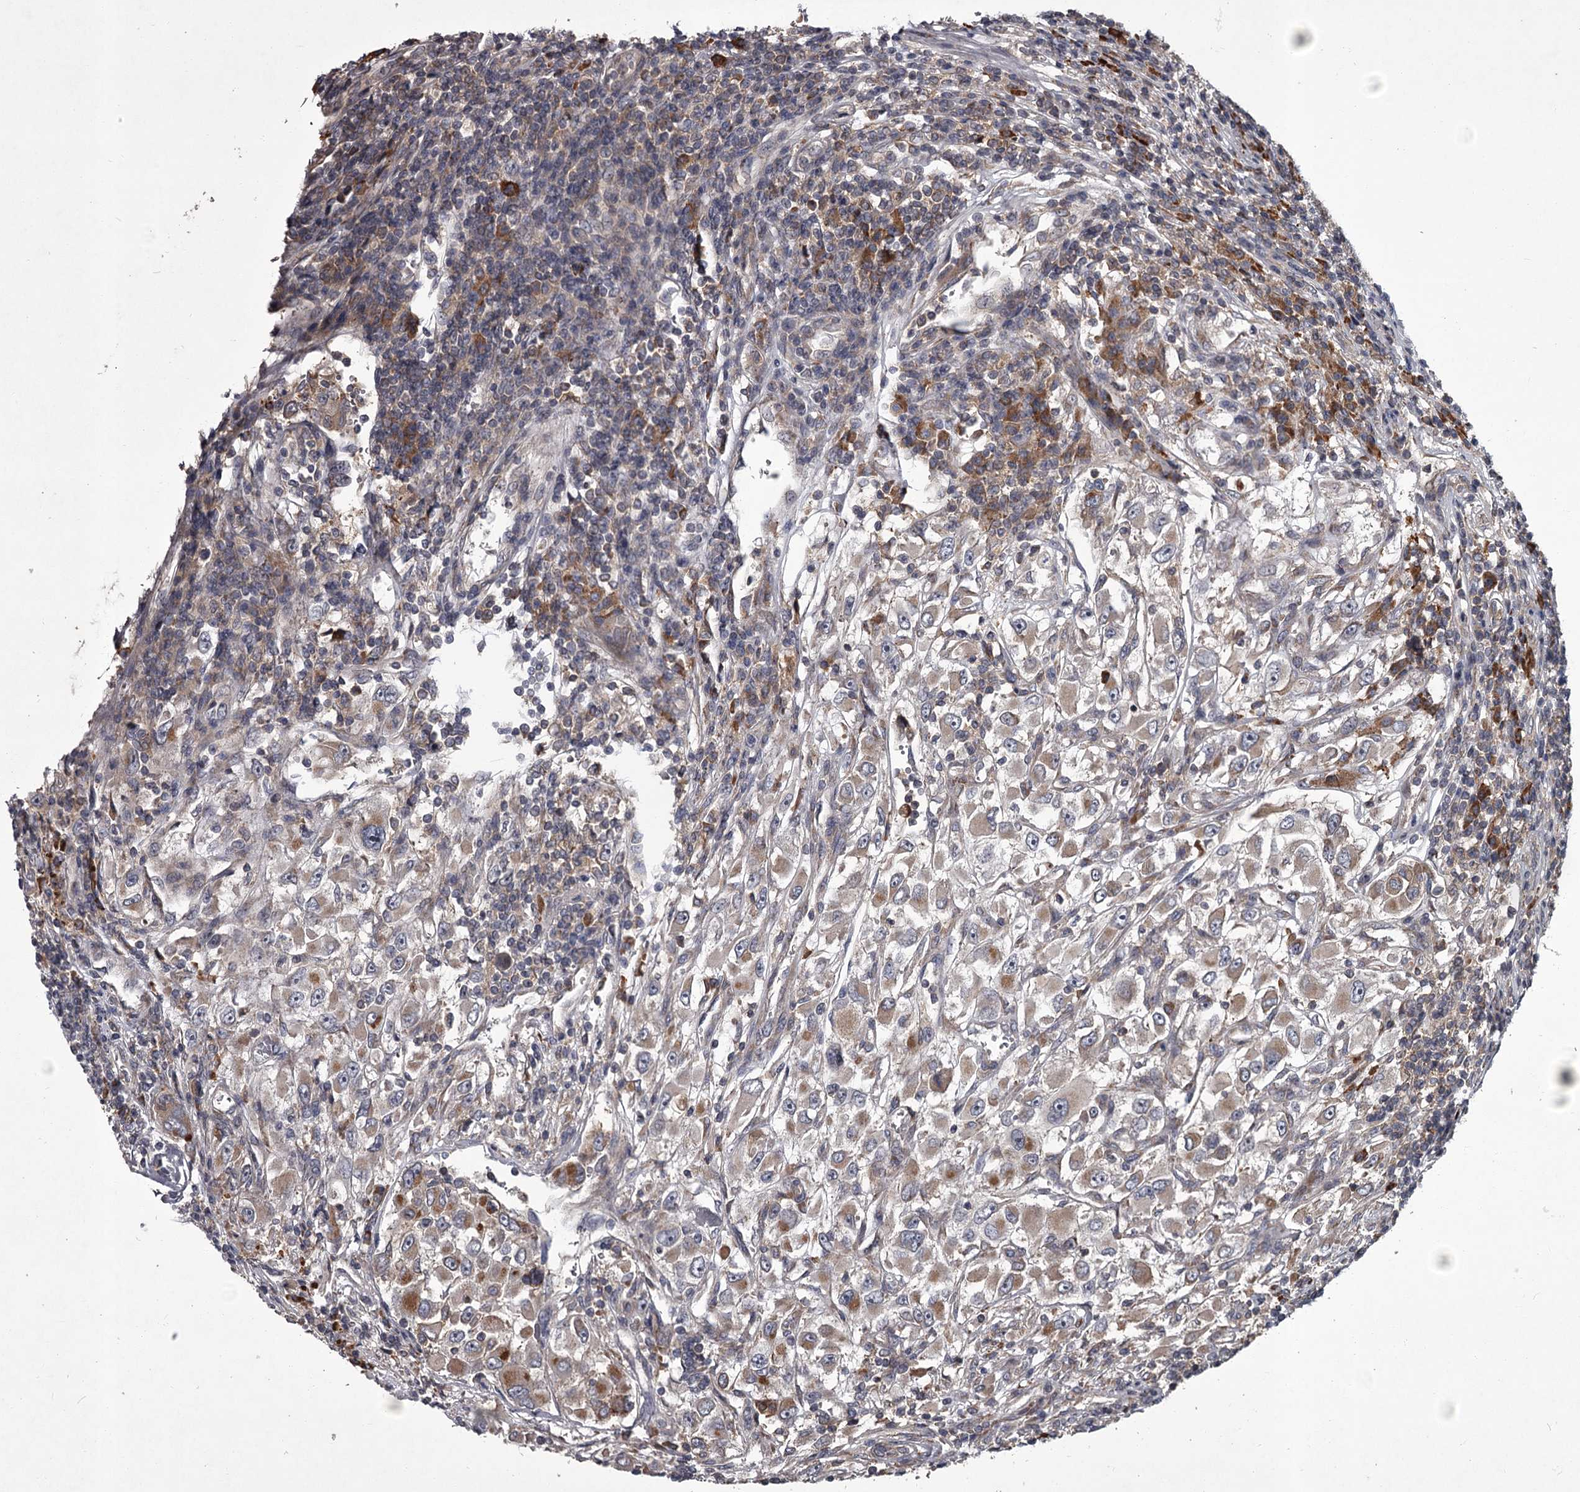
{"staining": {"intensity": "moderate", "quantity": "25%-75%", "location": "cytoplasmic/membranous"}, "tissue": "renal cancer", "cell_type": "Tumor cells", "image_type": "cancer", "snomed": [{"axis": "morphology", "description": "Adenocarcinoma, NOS"}, {"axis": "topography", "description": "Kidney"}], "caption": "Immunohistochemical staining of human renal adenocarcinoma shows medium levels of moderate cytoplasmic/membranous staining in approximately 25%-75% of tumor cells.", "gene": "UNC93B1", "patient": {"sex": "female", "age": 52}}